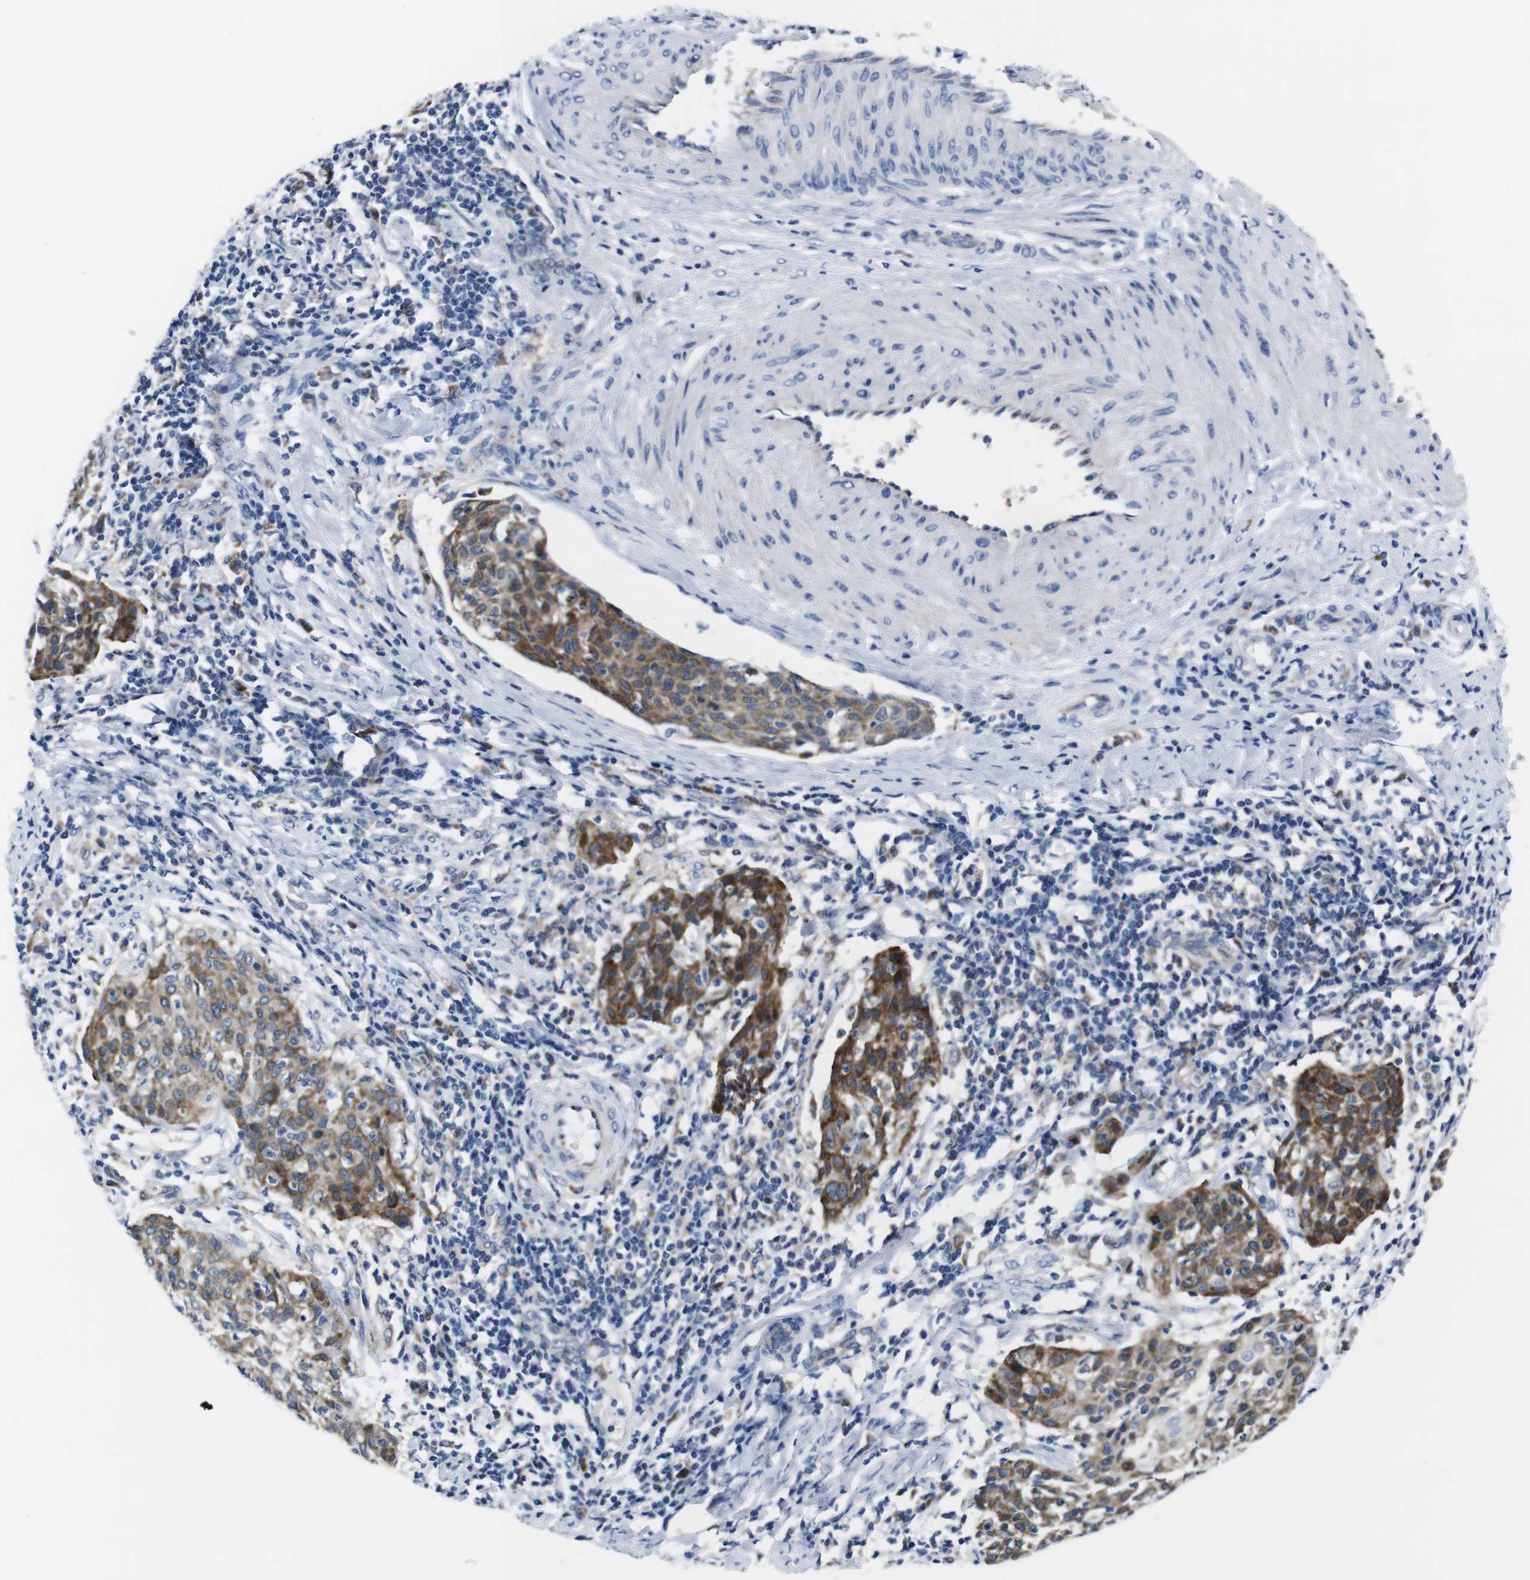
{"staining": {"intensity": "moderate", "quantity": ">75%", "location": "cytoplasmic/membranous"}, "tissue": "cervical cancer", "cell_type": "Tumor cells", "image_type": "cancer", "snomed": [{"axis": "morphology", "description": "Squamous cell carcinoma, NOS"}, {"axis": "topography", "description": "Cervix"}], "caption": "Brown immunohistochemical staining in cervical squamous cell carcinoma demonstrates moderate cytoplasmic/membranous positivity in approximately >75% of tumor cells.", "gene": "EIF4A1", "patient": {"sex": "female", "age": 38}}